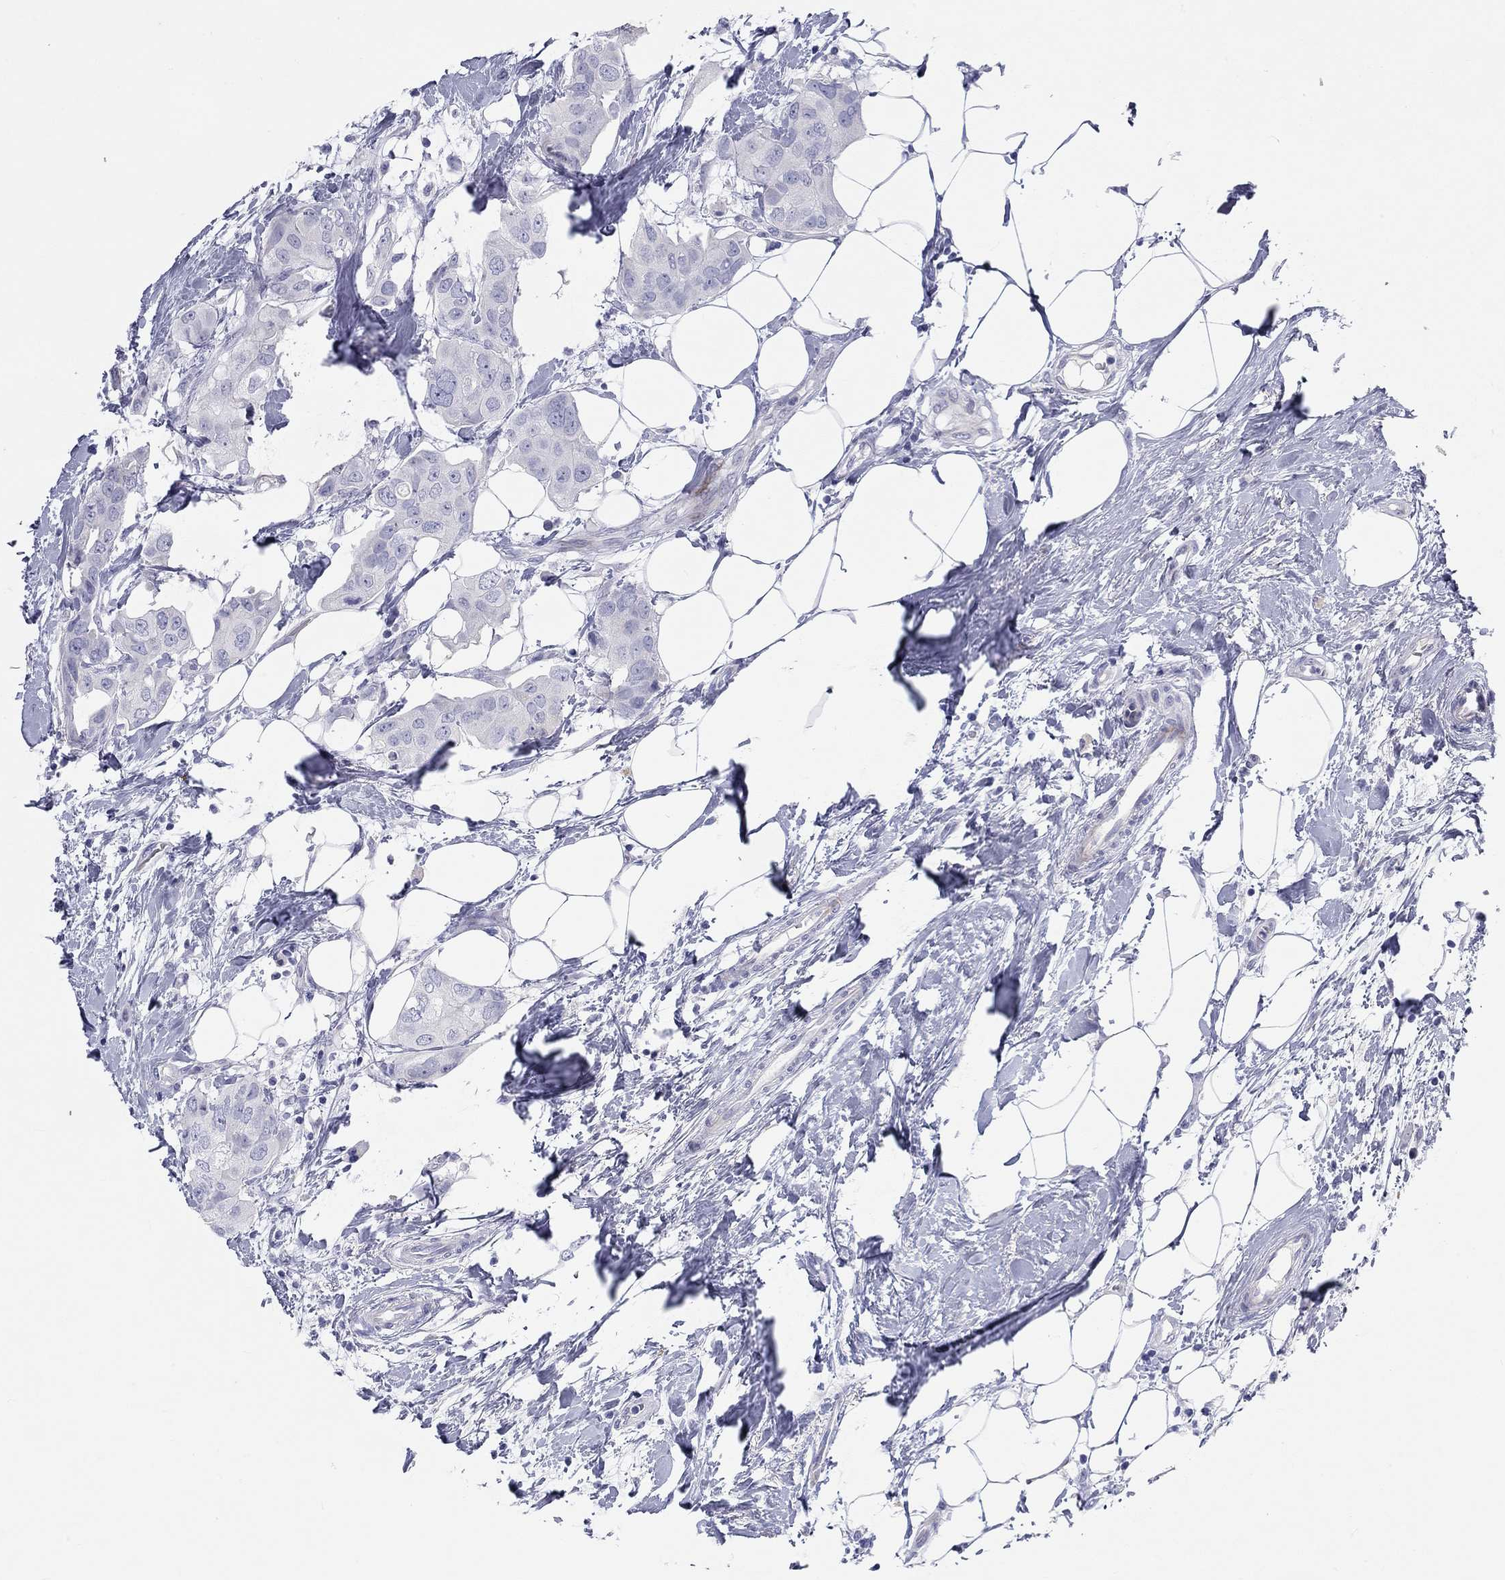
{"staining": {"intensity": "negative", "quantity": "none", "location": "none"}, "tissue": "breast cancer", "cell_type": "Tumor cells", "image_type": "cancer", "snomed": [{"axis": "morphology", "description": "Normal tissue, NOS"}, {"axis": "morphology", "description": "Duct carcinoma"}, {"axis": "topography", "description": "Breast"}], "caption": "There is no significant positivity in tumor cells of breast cancer (invasive ductal carcinoma). (Immunohistochemistry, brightfield microscopy, high magnification).", "gene": "PCDHGC5", "patient": {"sex": "female", "age": 40}}